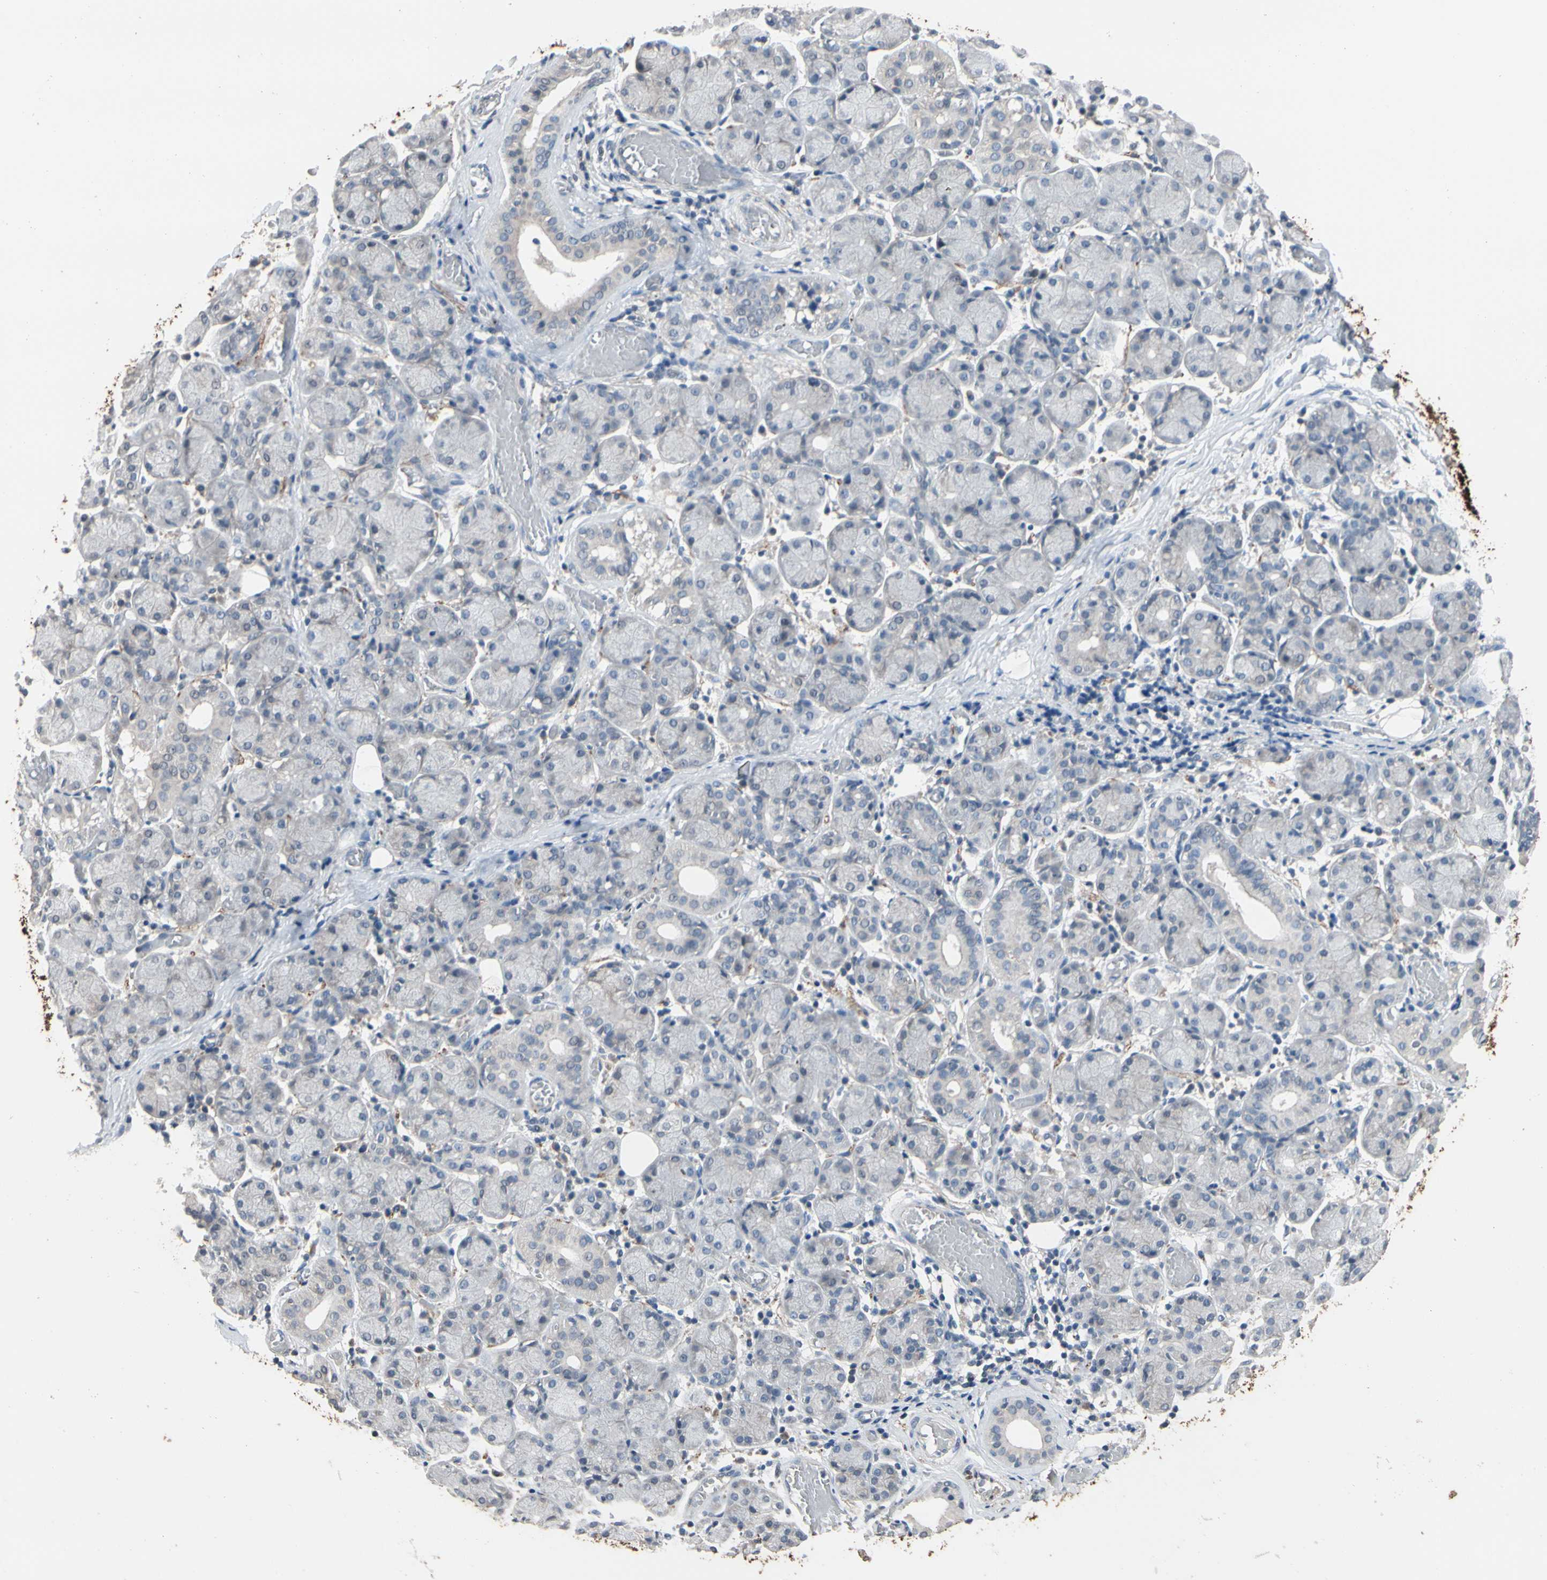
{"staining": {"intensity": "negative", "quantity": "none", "location": "none"}, "tissue": "salivary gland", "cell_type": "Glandular cells", "image_type": "normal", "snomed": [{"axis": "morphology", "description": "Normal tissue, NOS"}, {"axis": "topography", "description": "Salivary gland"}], "caption": "This is a histopathology image of immunohistochemistry staining of unremarkable salivary gland, which shows no expression in glandular cells. The staining was performed using DAB to visualize the protein expression in brown, while the nuclei were stained in blue with hematoxylin (Magnification: 20x).", "gene": "SV2A", "patient": {"sex": "female", "age": 24}}